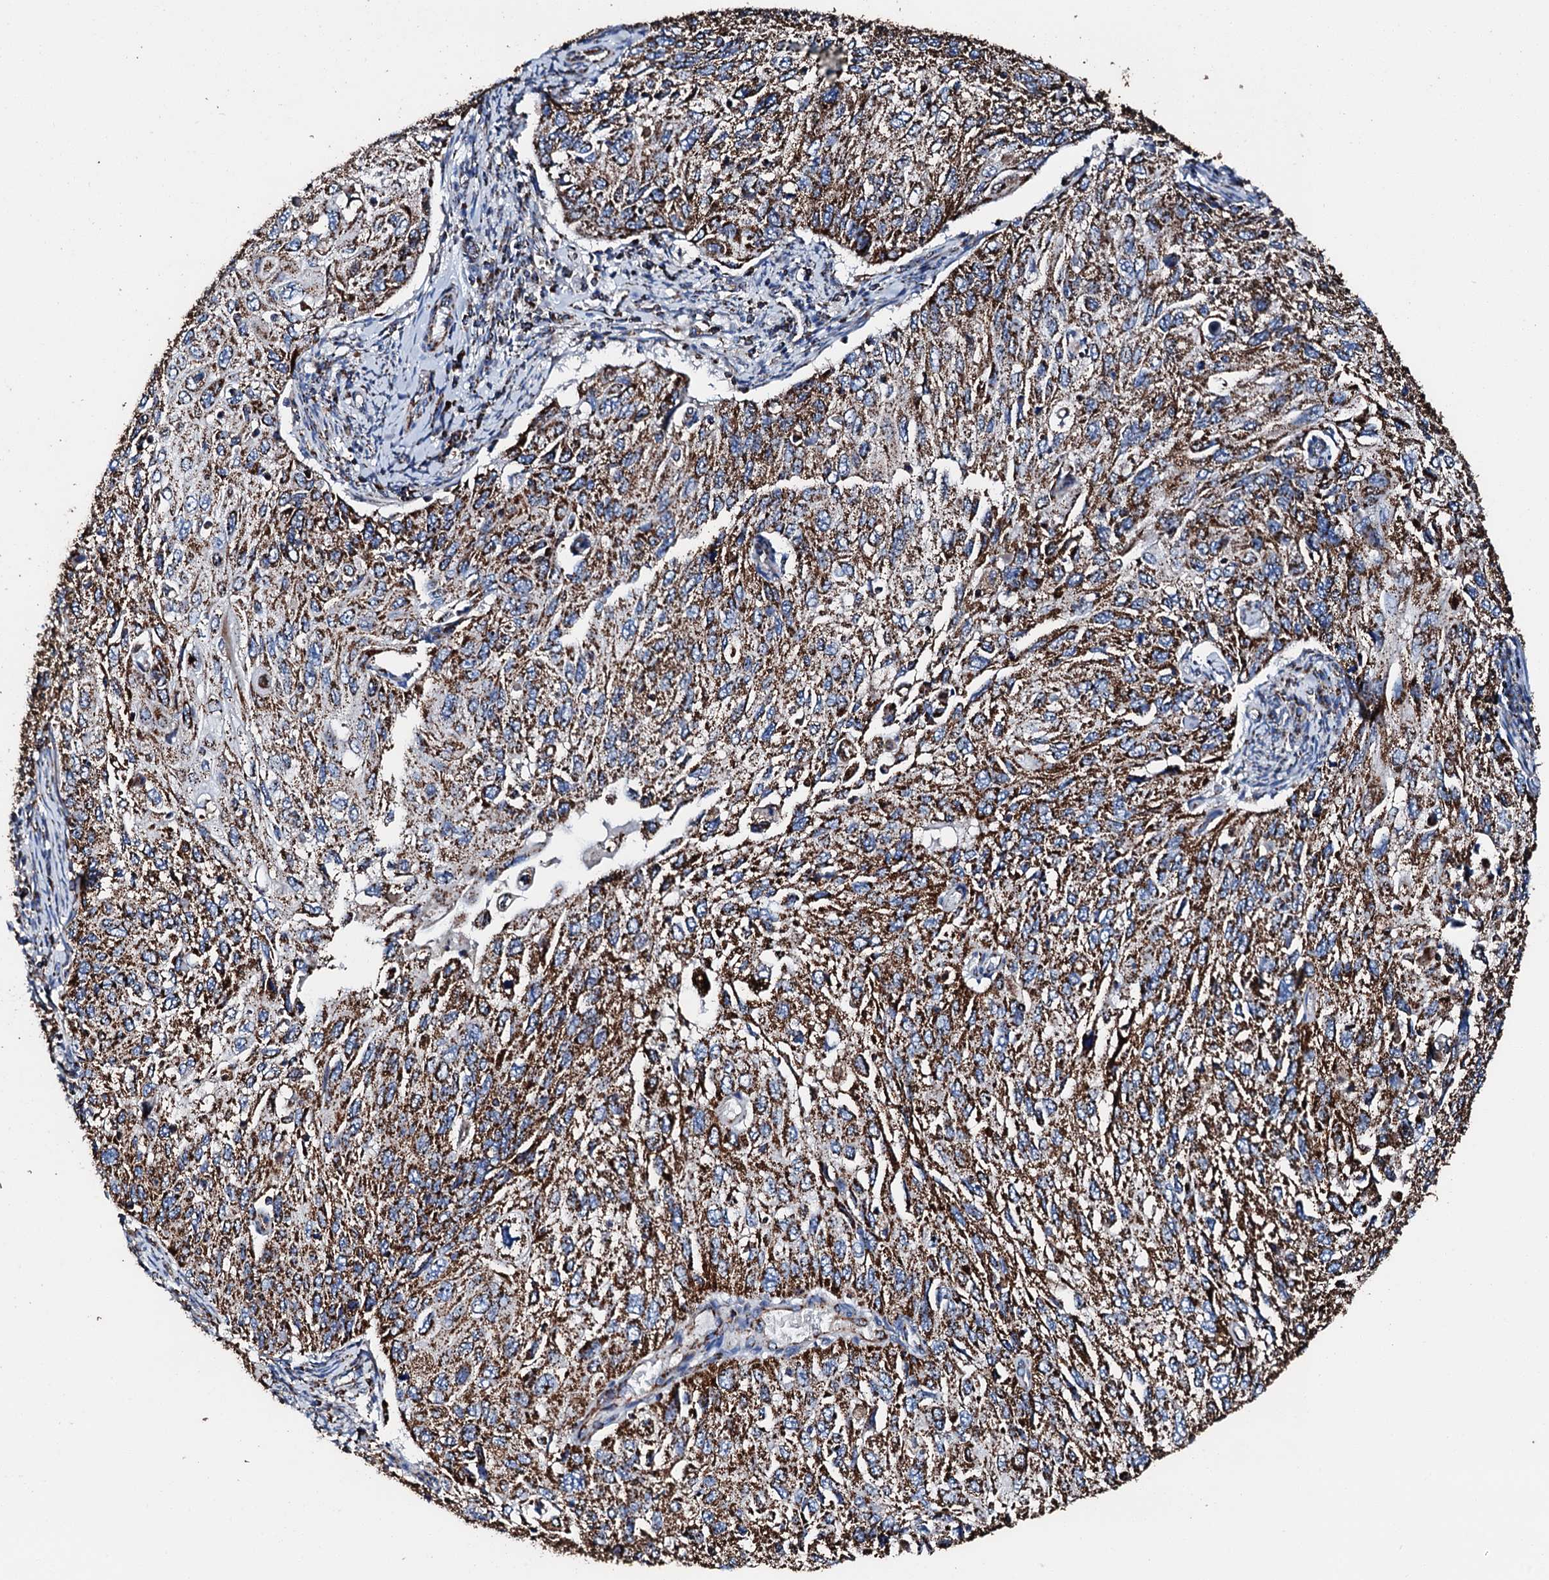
{"staining": {"intensity": "strong", "quantity": ">75%", "location": "cytoplasmic/membranous"}, "tissue": "cervical cancer", "cell_type": "Tumor cells", "image_type": "cancer", "snomed": [{"axis": "morphology", "description": "Squamous cell carcinoma, NOS"}, {"axis": "topography", "description": "Cervix"}], "caption": "Cervical squamous cell carcinoma tissue exhibits strong cytoplasmic/membranous positivity in about >75% of tumor cells, visualized by immunohistochemistry.", "gene": "HADH", "patient": {"sex": "female", "age": 70}}